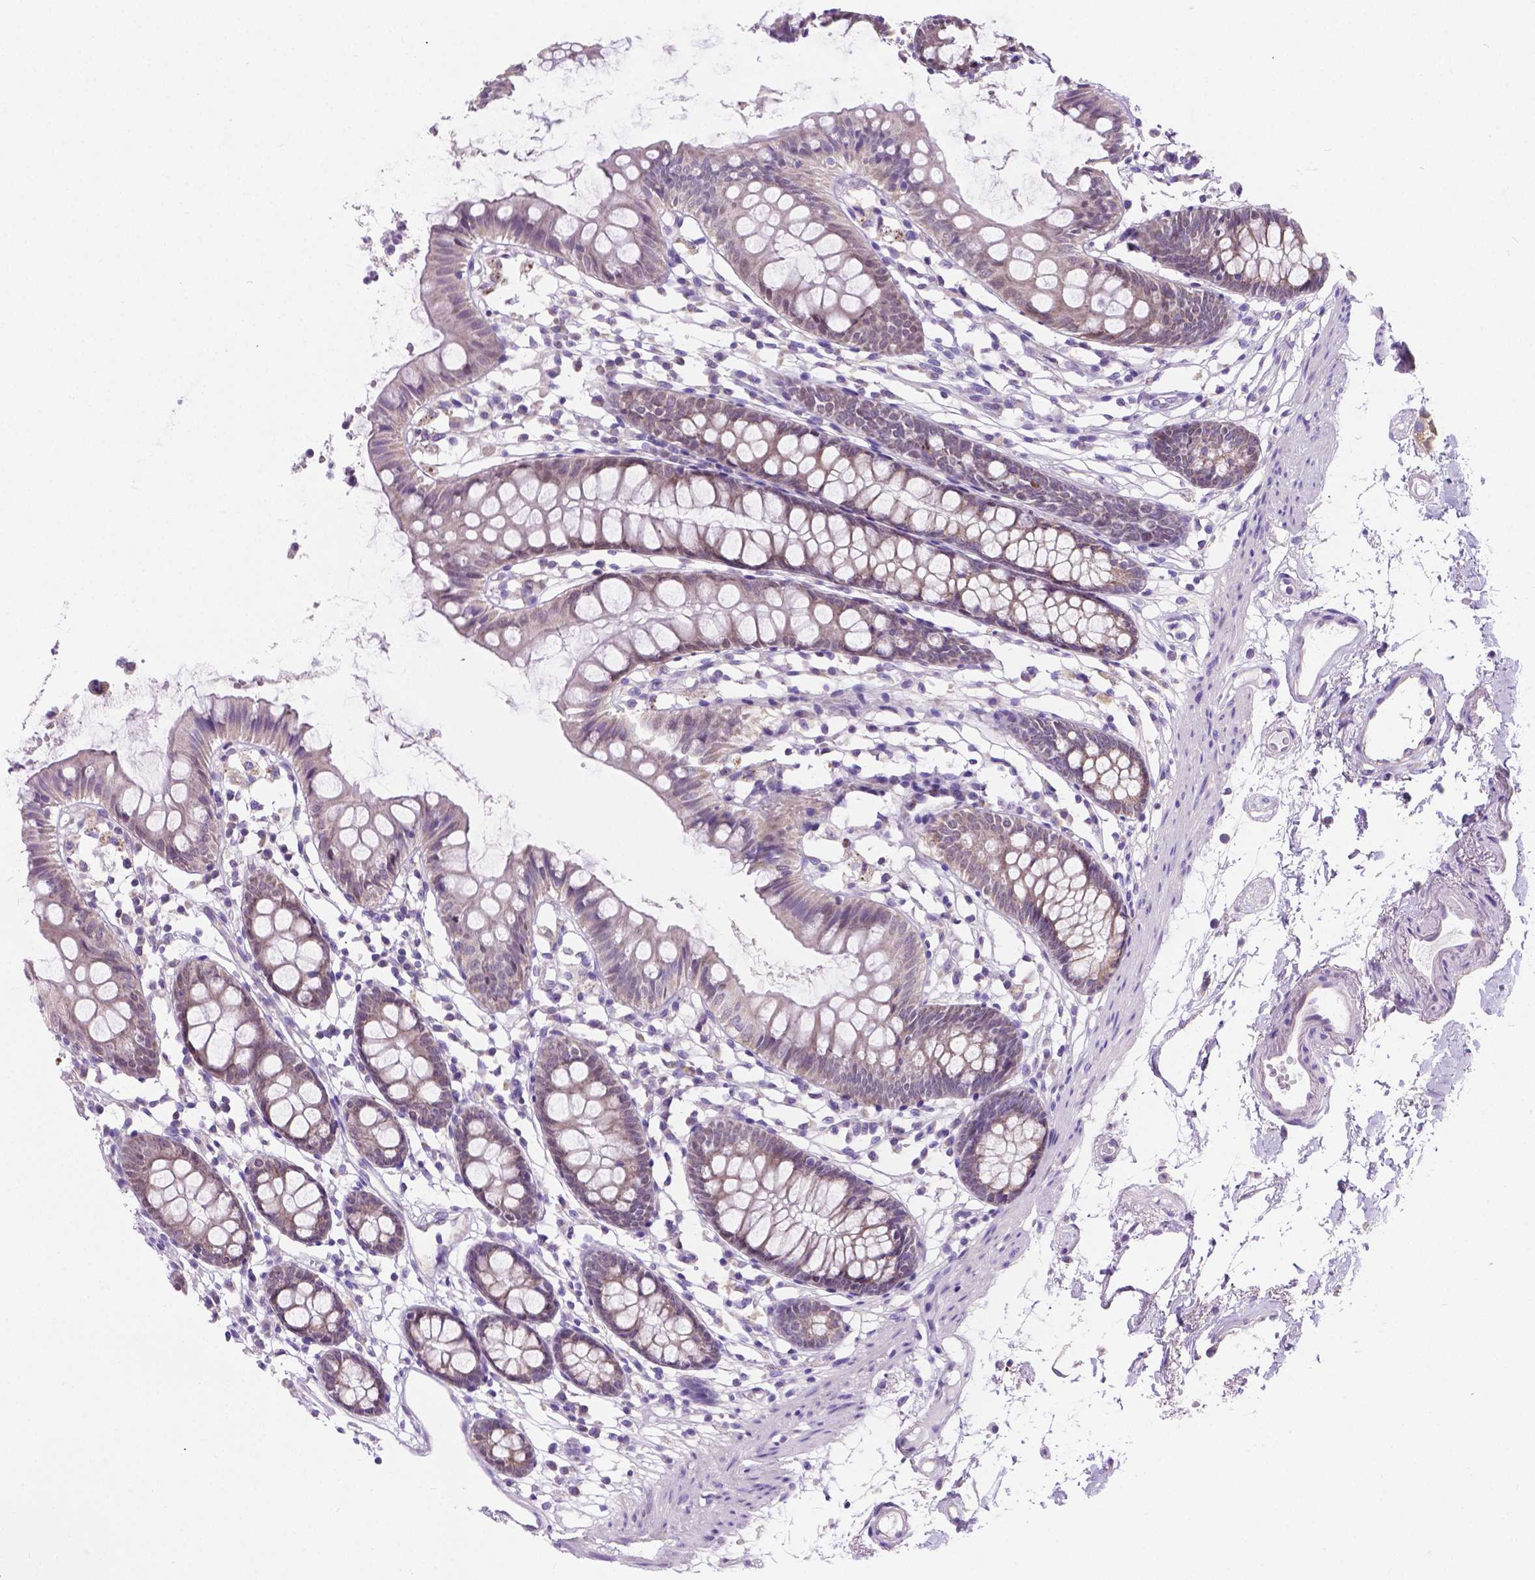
{"staining": {"intensity": "negative", "quantity": "none", "location": "none"}, "tissue": "colon", "cell_type": "Endothelial cells", "image_type": "normal", "snomed": [{"axis": "morphology", "description": "Normal tissue, NOS"}, {"axis": "topography", "description": "Colon"}], "caption": "High magnification brightfield microscopy of benign colon stained with DAB (3,3'-diaminobenzidine) (brown) and counterstained with hematoxylin (blue): endothelial cells show no significant positivity.", "gene": "CSPG5", "patient": {"sex": "female", "age": 84}}